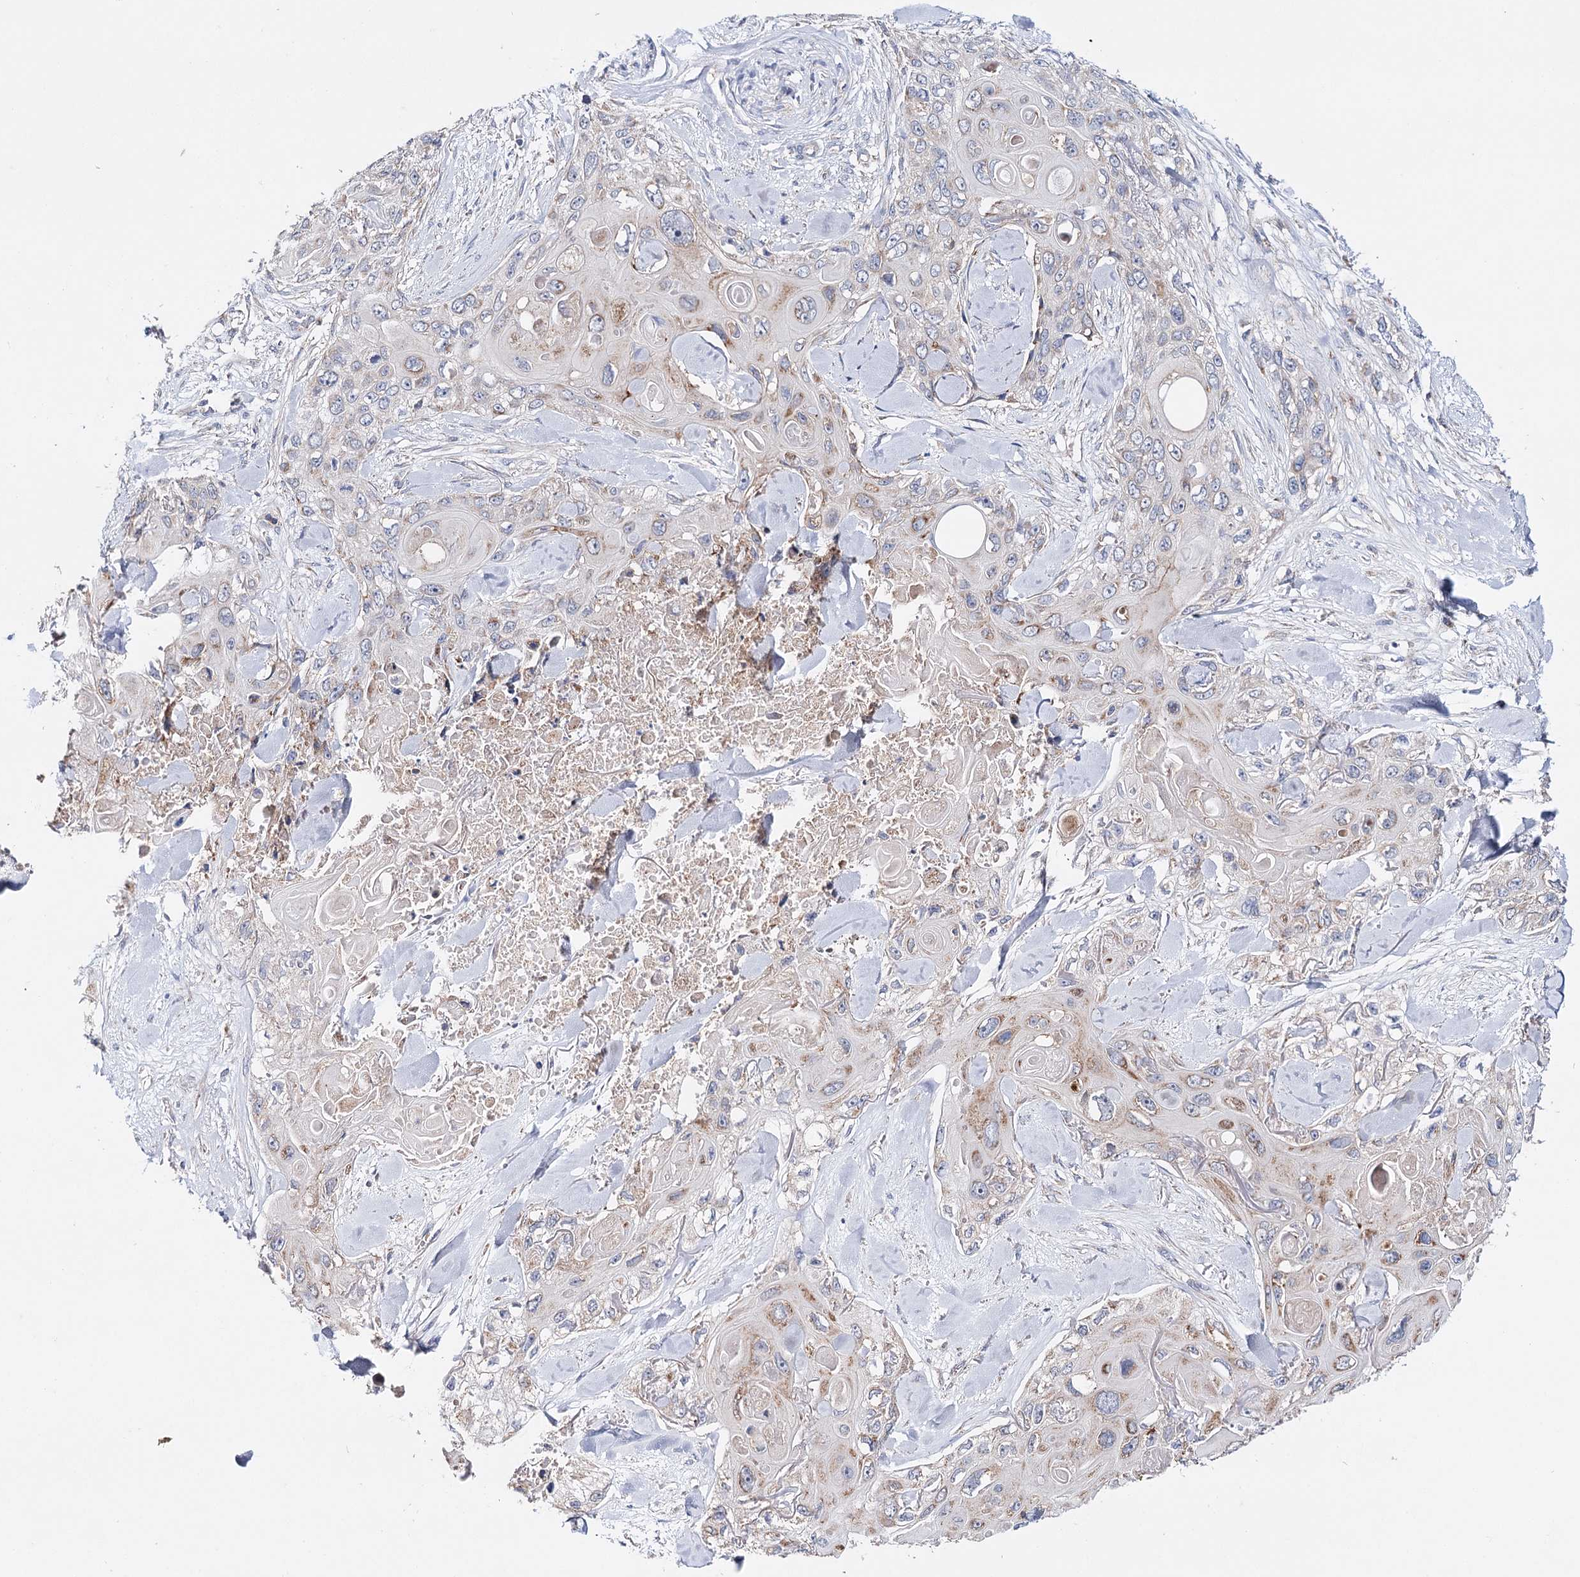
{"staining": {"intensity": "negative", "quantity": "none", "location": "none"}, "tissue": "skin cancer", "cell_type": "Tumor cells", "image_type": "cancer", "snomed": [{"axis": "morphology", "description": "Normal tissue, NOS"}, {"axis": "morphology", "description": "Squamous cell carcinoma, NOS"}, {"axis": "topography", "description": "Skin"}], "caption": "This is a micrograph of IHC staining of skin cancer (squamous cell carcinoma), which shows no positivity in tumor cells.", "gene": "CFAP46", "patient": {"sex": "male", "age": 72}}